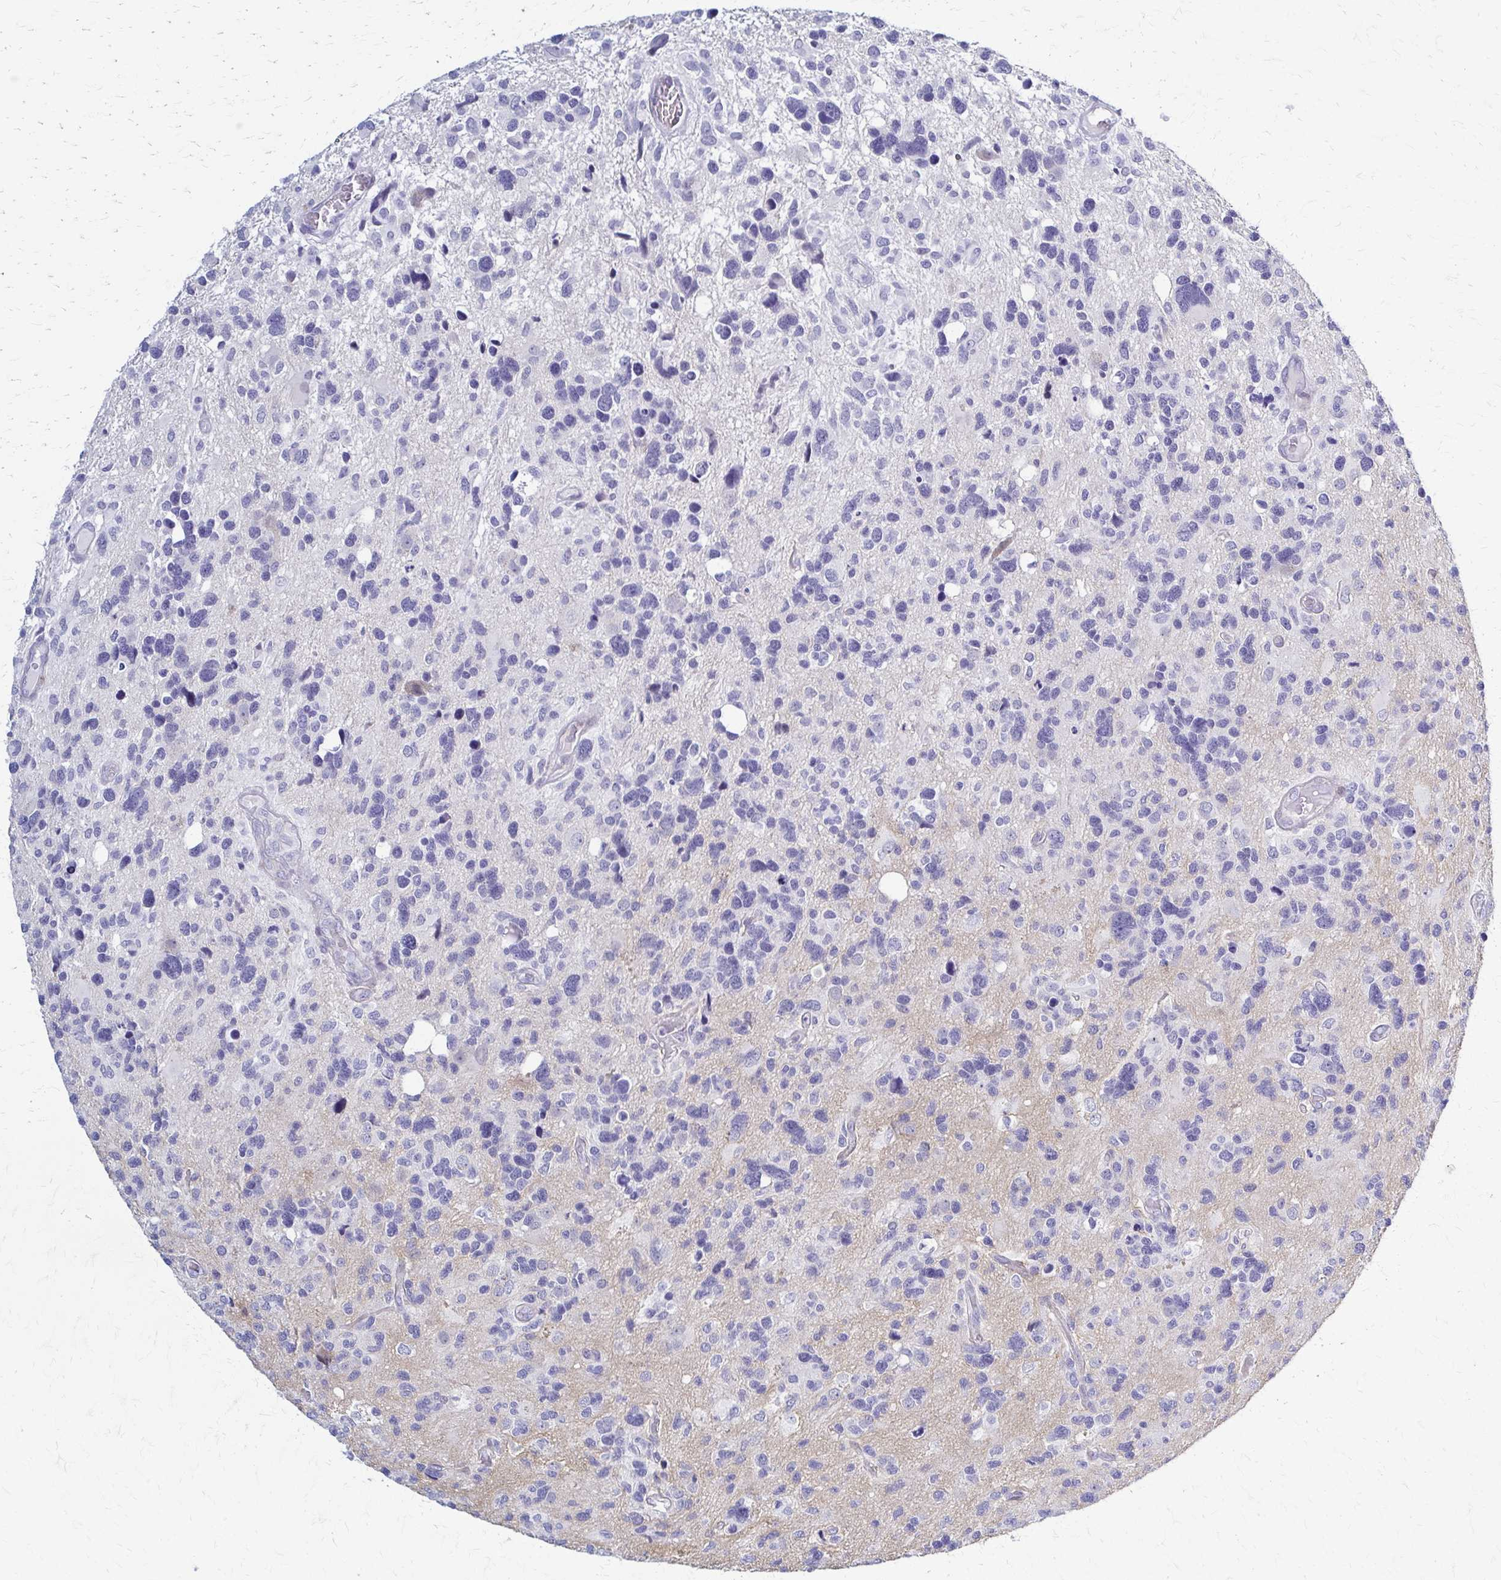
{"staining": {"intensity": "negative", "quantity": "none", "location": "none"}, "tissue": "glioma", "cell_type": "Tumor cells", "image_type": "cancer", "snomed": [{"axis": "morphology", "description": "Glioma, malignant, High grade"}, {"axis": "topography", "description": "Brain"}], "caption": "Immunohistochemistry (IHC) of glioma reveals no positivity in tumor cells.", "gene": "RHOBTB2", "patient": {"sex": "male", "age": 49}}